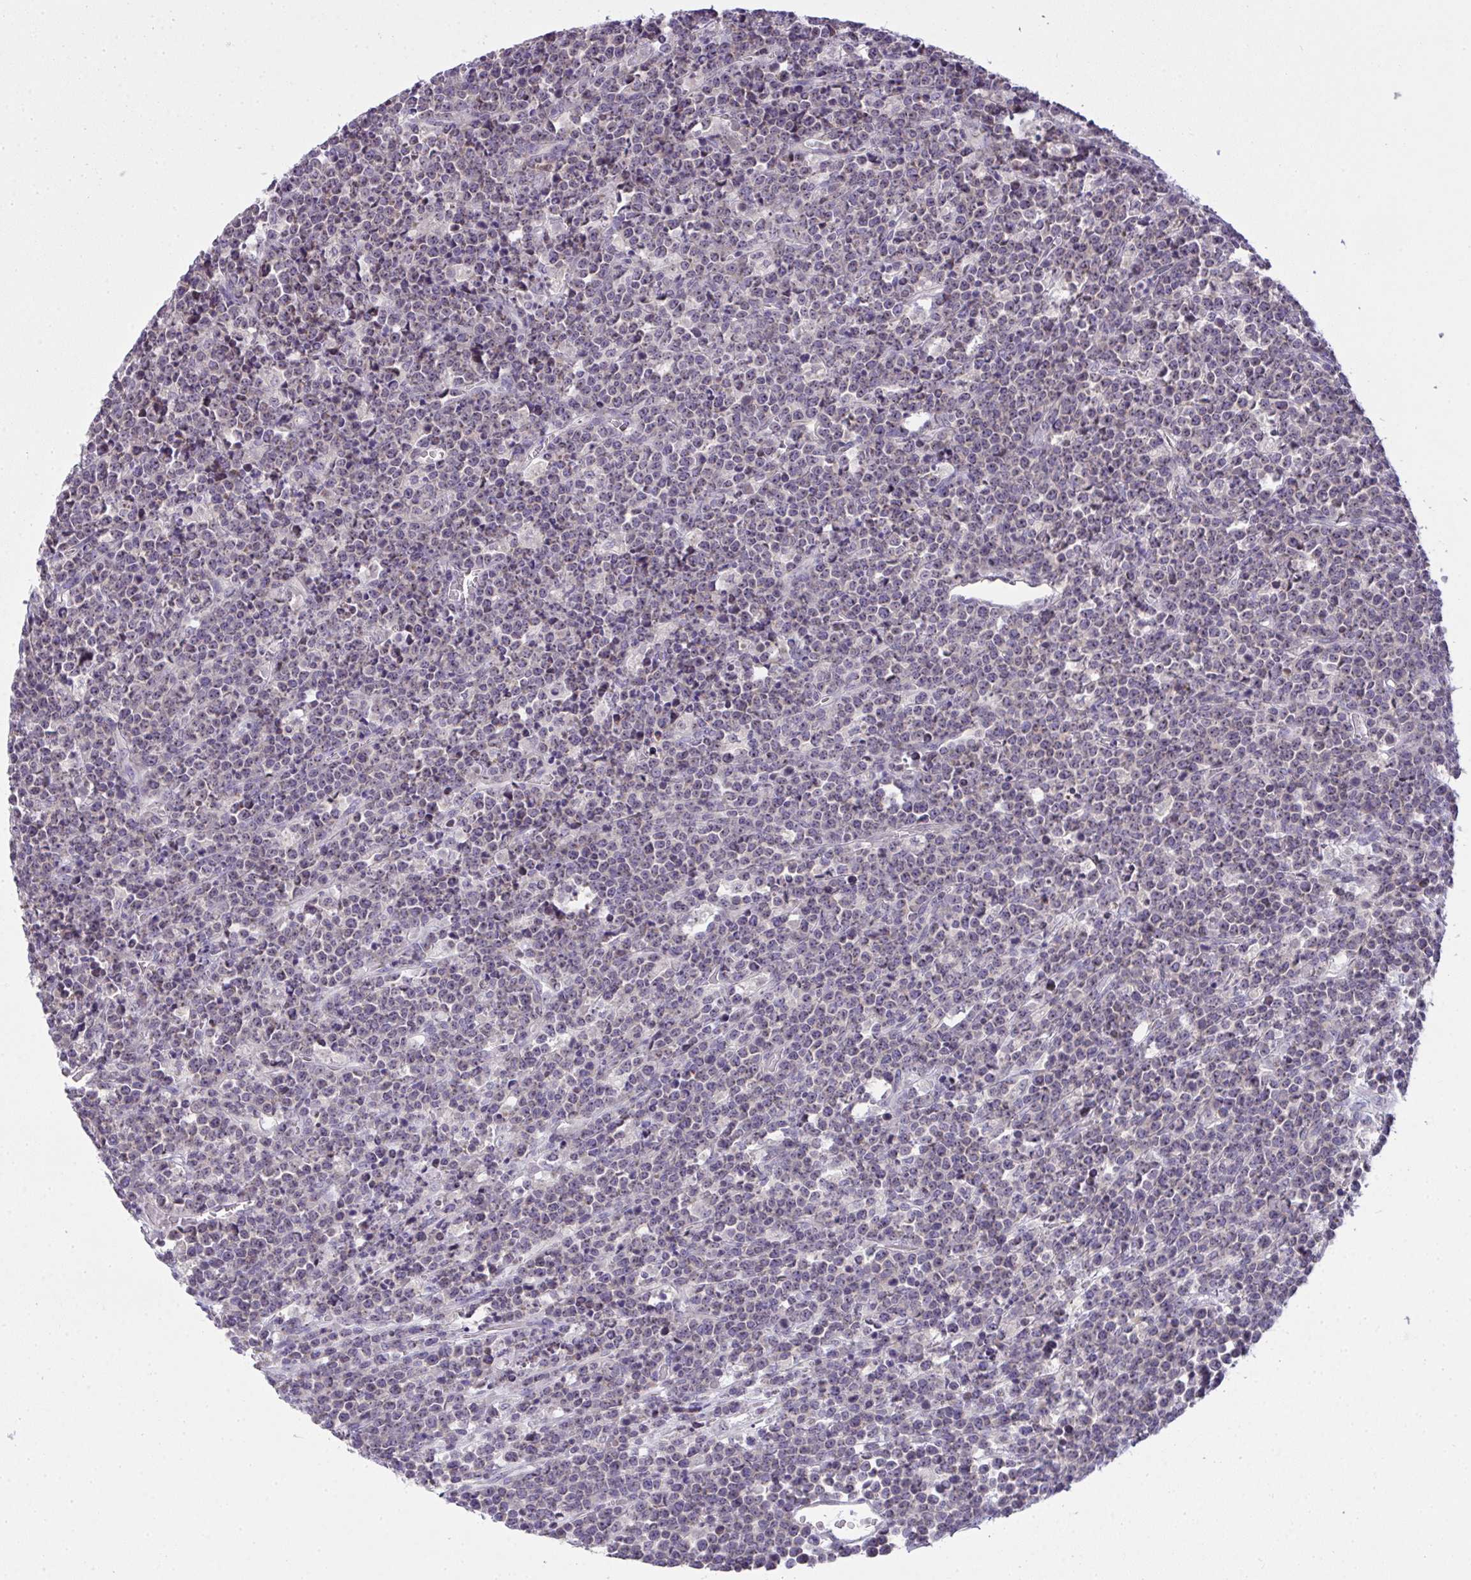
{"staining": {"intensity": "negative", "quantity": "none", "location": "none"}, "tissue": "lymphoma", "cell_type": "Tumor cells", "image_type": "cancer", "snomed": [{"axis": "morphology", "description": "Malignant lymphoma, non-Hodgkin's type, High grade"}, {"axis": "topography", "description": "Ovary"}], "caption": "A histopathology image of high-grade malignant lymphoma, non-Hodgkin's type stained for a protein demonstrates no brown staining in tumor cells.", "gene": "NT5C1A", "patient": {"sex": "female", "age": 56}}